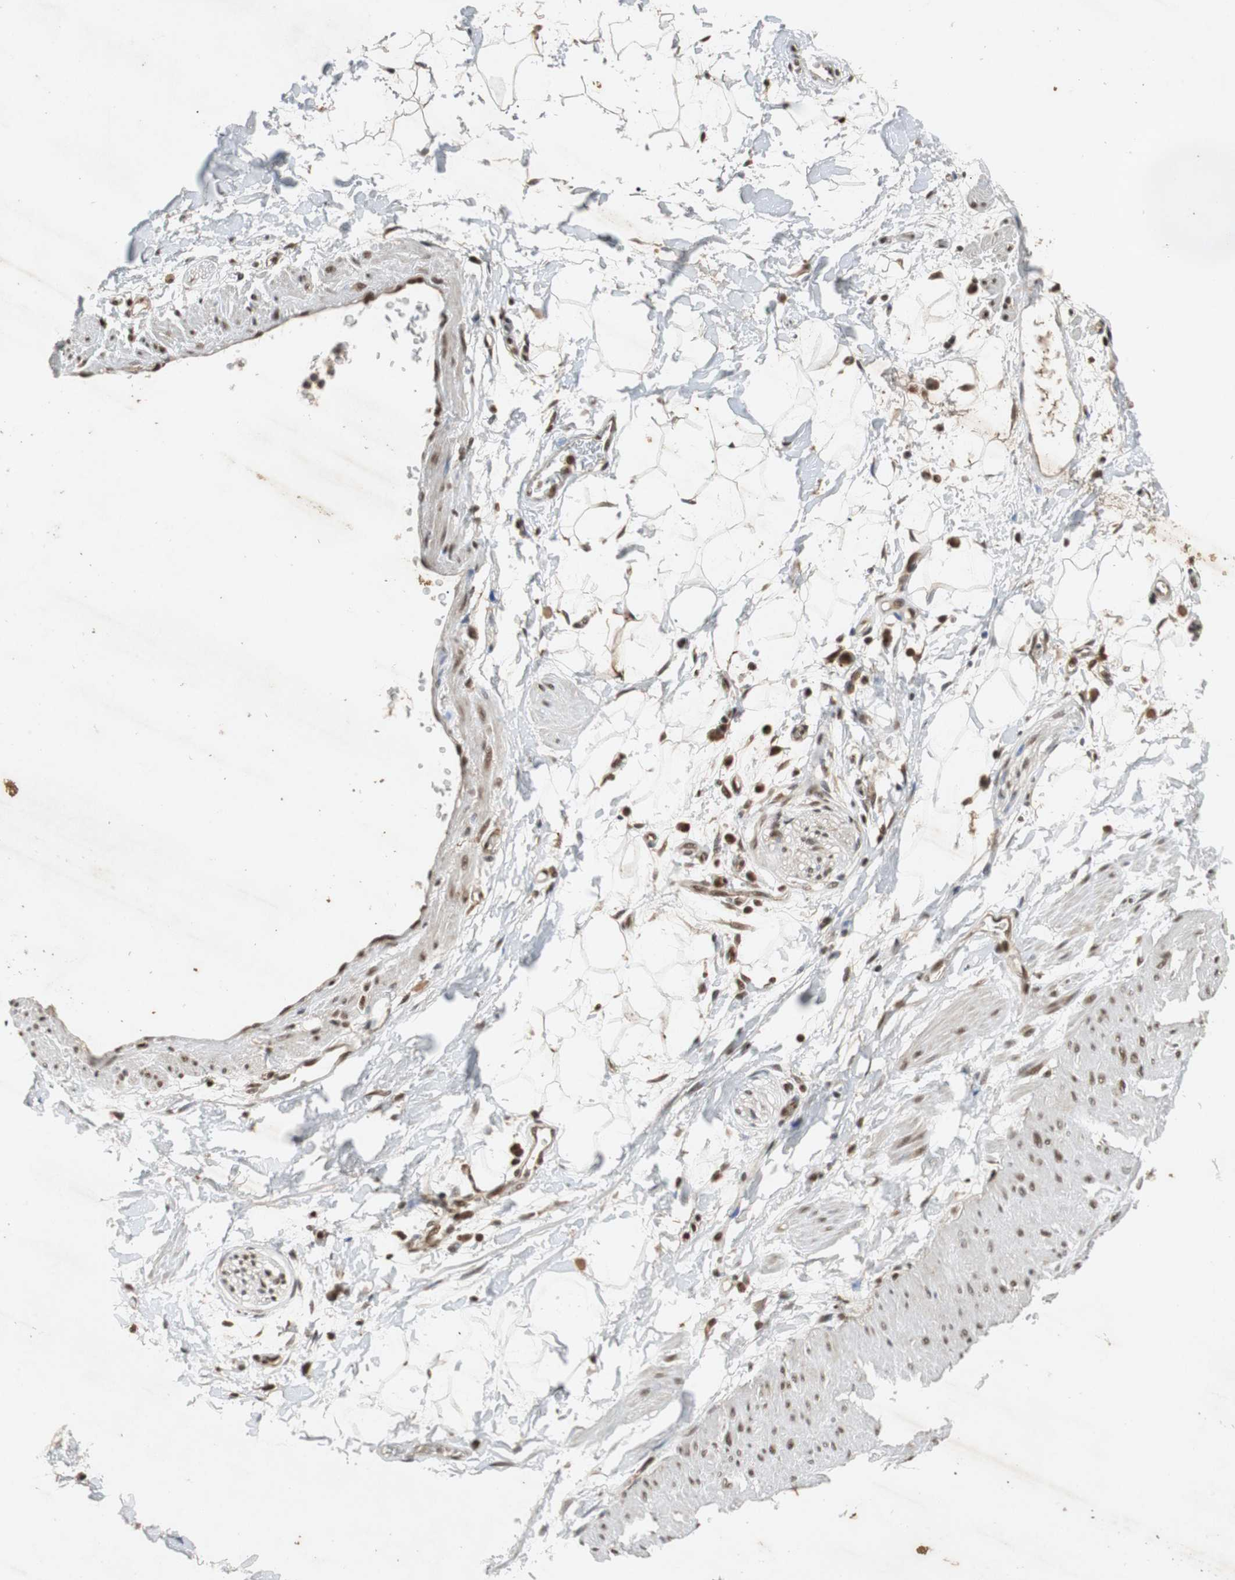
{"staining": {"intensity": "moderate", "quantity": ">75%", "location": "nuclear"}, "tissue": "adipose tissue", "cell_type": "Adipocytes", "image_type": "normal", "snomed": [{"axis": "morphology", "description": "Normal tissue, NOS"}, {"axis": "topography", "description": "Soft tissue"}], "caption": "Adipocytes show moderate nuclear positivity in approximately >75% of cells in benign adipose tissue. (brown staining indicates protein expression, while blue staining denotes nuclei).", "gene": "TAF5", "patient": {"sex": "male", "age": 72}}